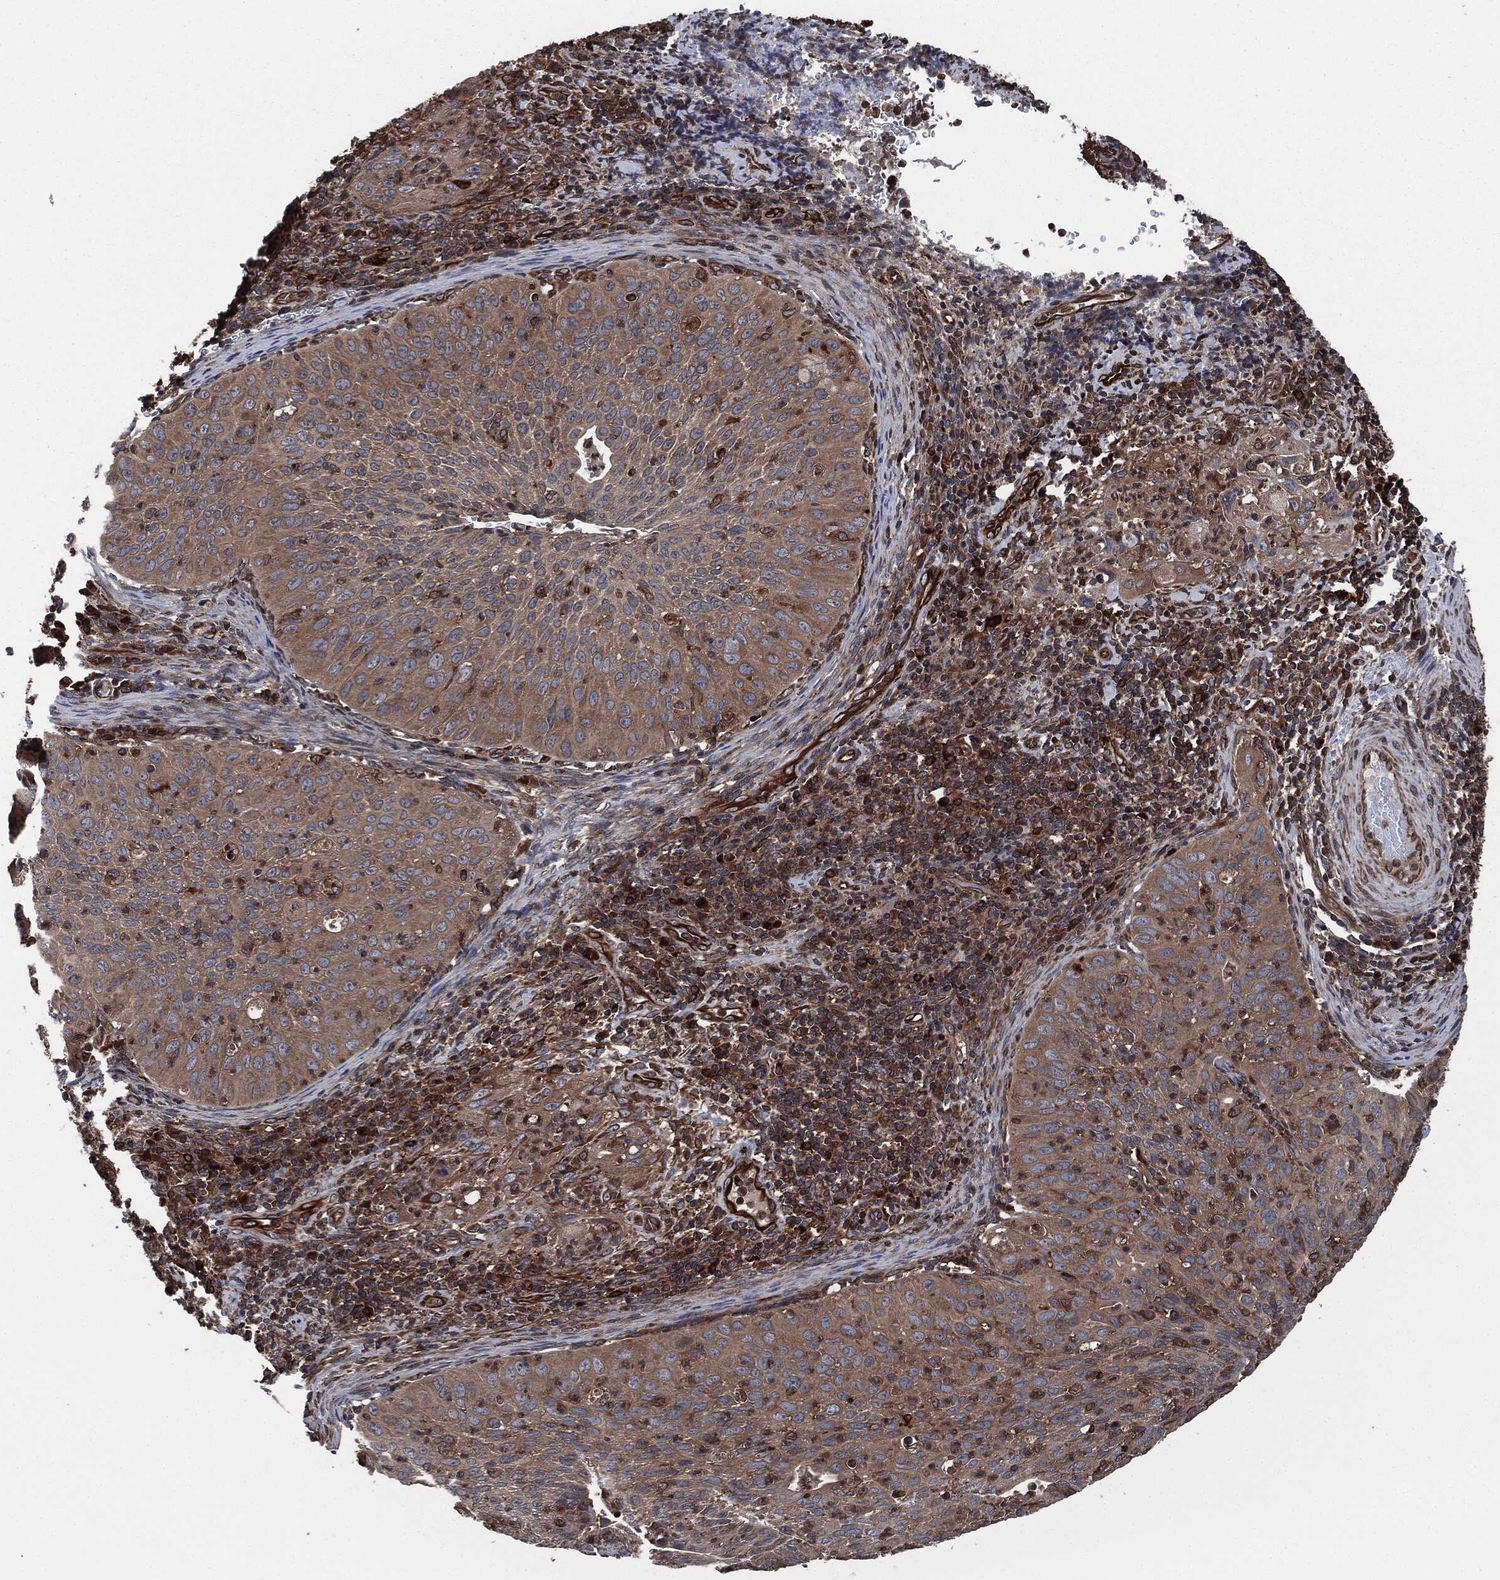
{"staining": {"intensity": "weak", "quantity": ">75%", "location": "cytoplasmic/membranous"}, "tissue": "cervical cancer", "cell_type": "Tumor cells", "image_type": "cancer", "snomed": [{"axis": "morphology", "description": "Squamous cell carcinoma, NOS"}, {"axis": "topography", "description": "Cervix"}], "caption": "Human cervical squamous cell carcinoma stained with a brown dye shows weak cytoplasmic/membranous positive staining in about >75% of tumor cells.", "gene": "RAP1GDS1", "patient": {"sex": "female", "age": 26}}